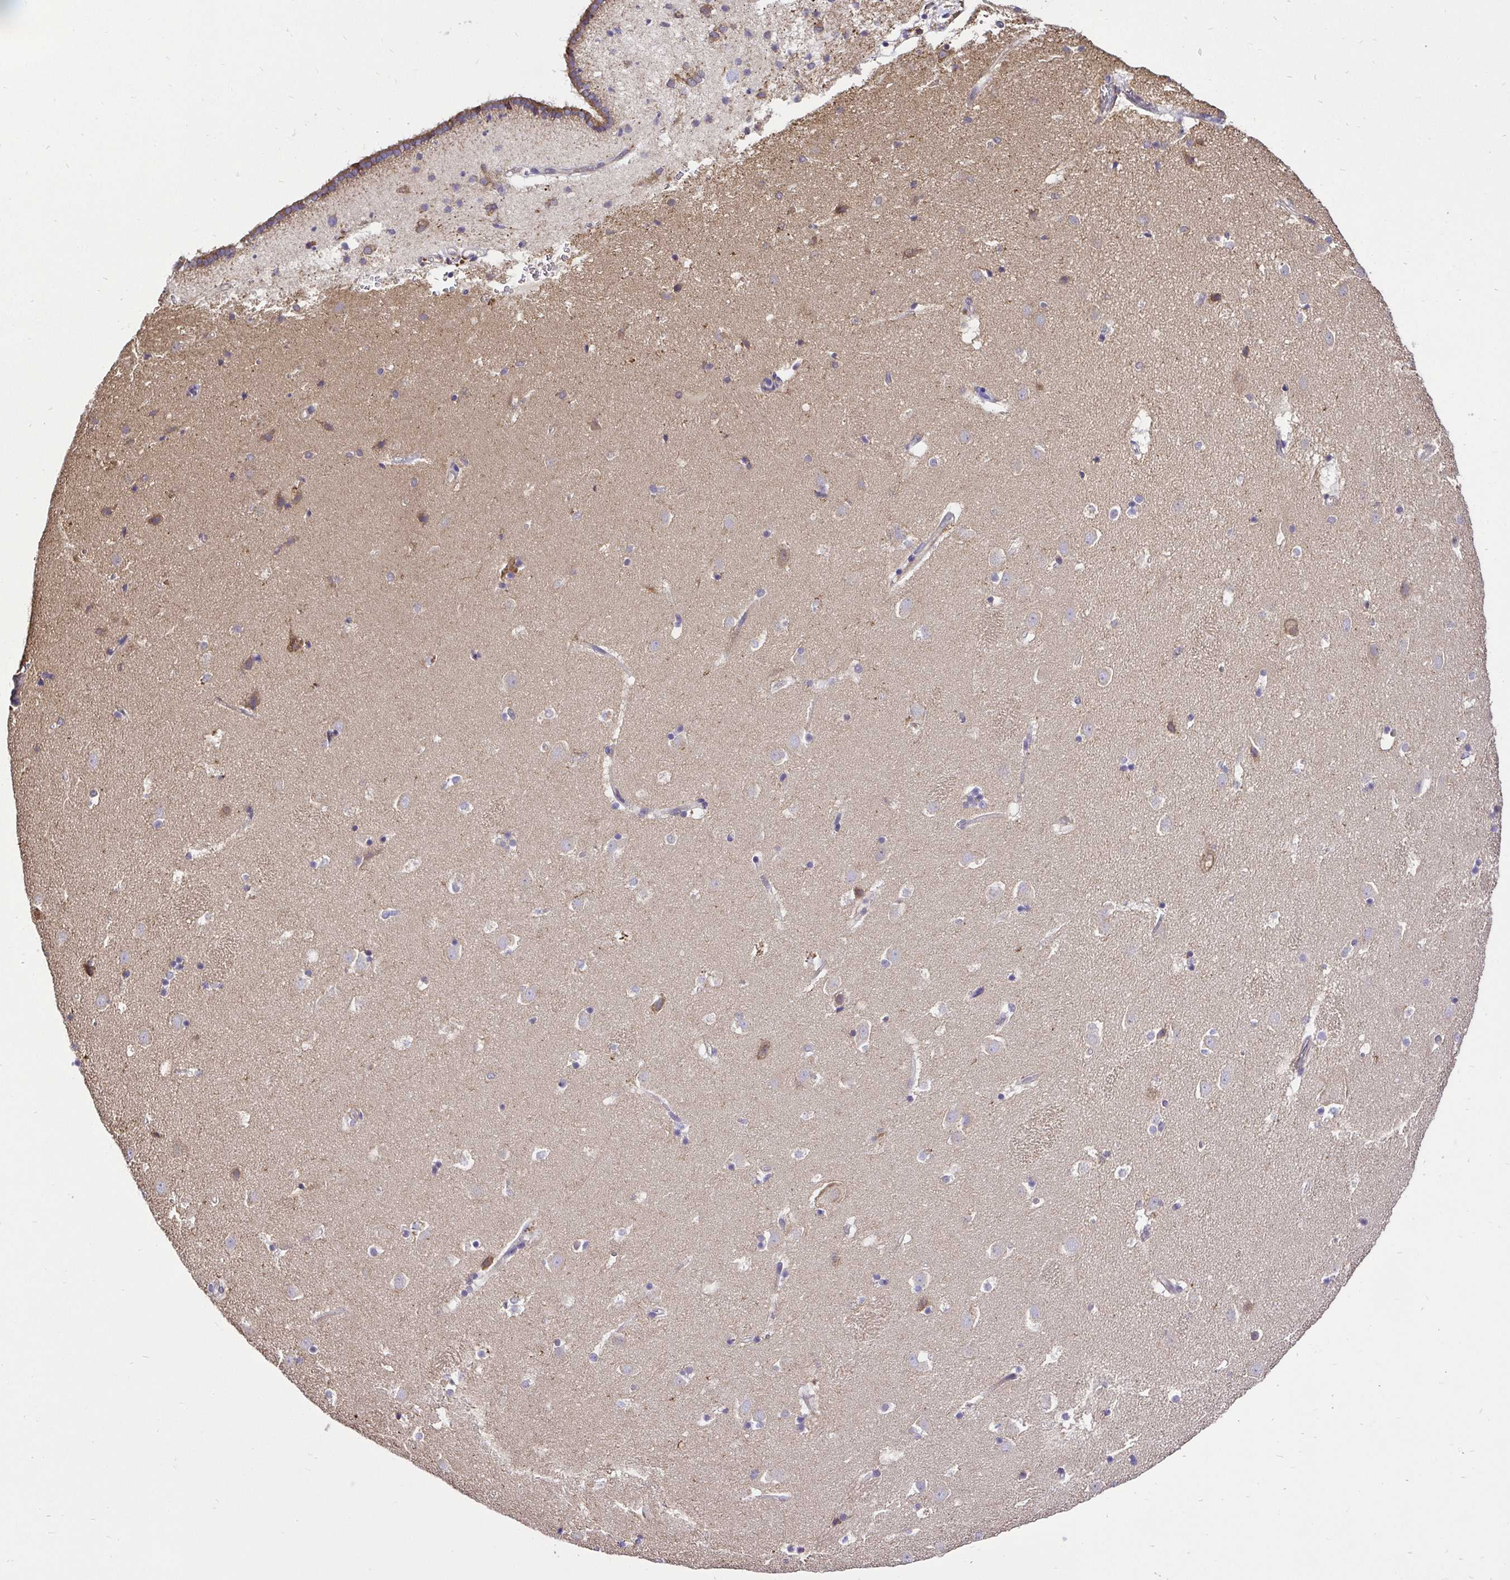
{"staining": {"intensity": "weak", "quantity": "<25%", "location": "cytoplasmic/membranous"}, "tissue": "caudate", "cell_type": "Glial cells", "image_type": "normal", "snomed": [{"axis": "morphology", "description": "Normal tissue, NOS"}, {"axis": "topography", "description": "Lateral ventricle wall"}], "caption": "Protein analysis of normal caudate displays no significant positivity in glial cells.", "gene": "CCDC122", "patient": {"sex": "male", "age": 37}}